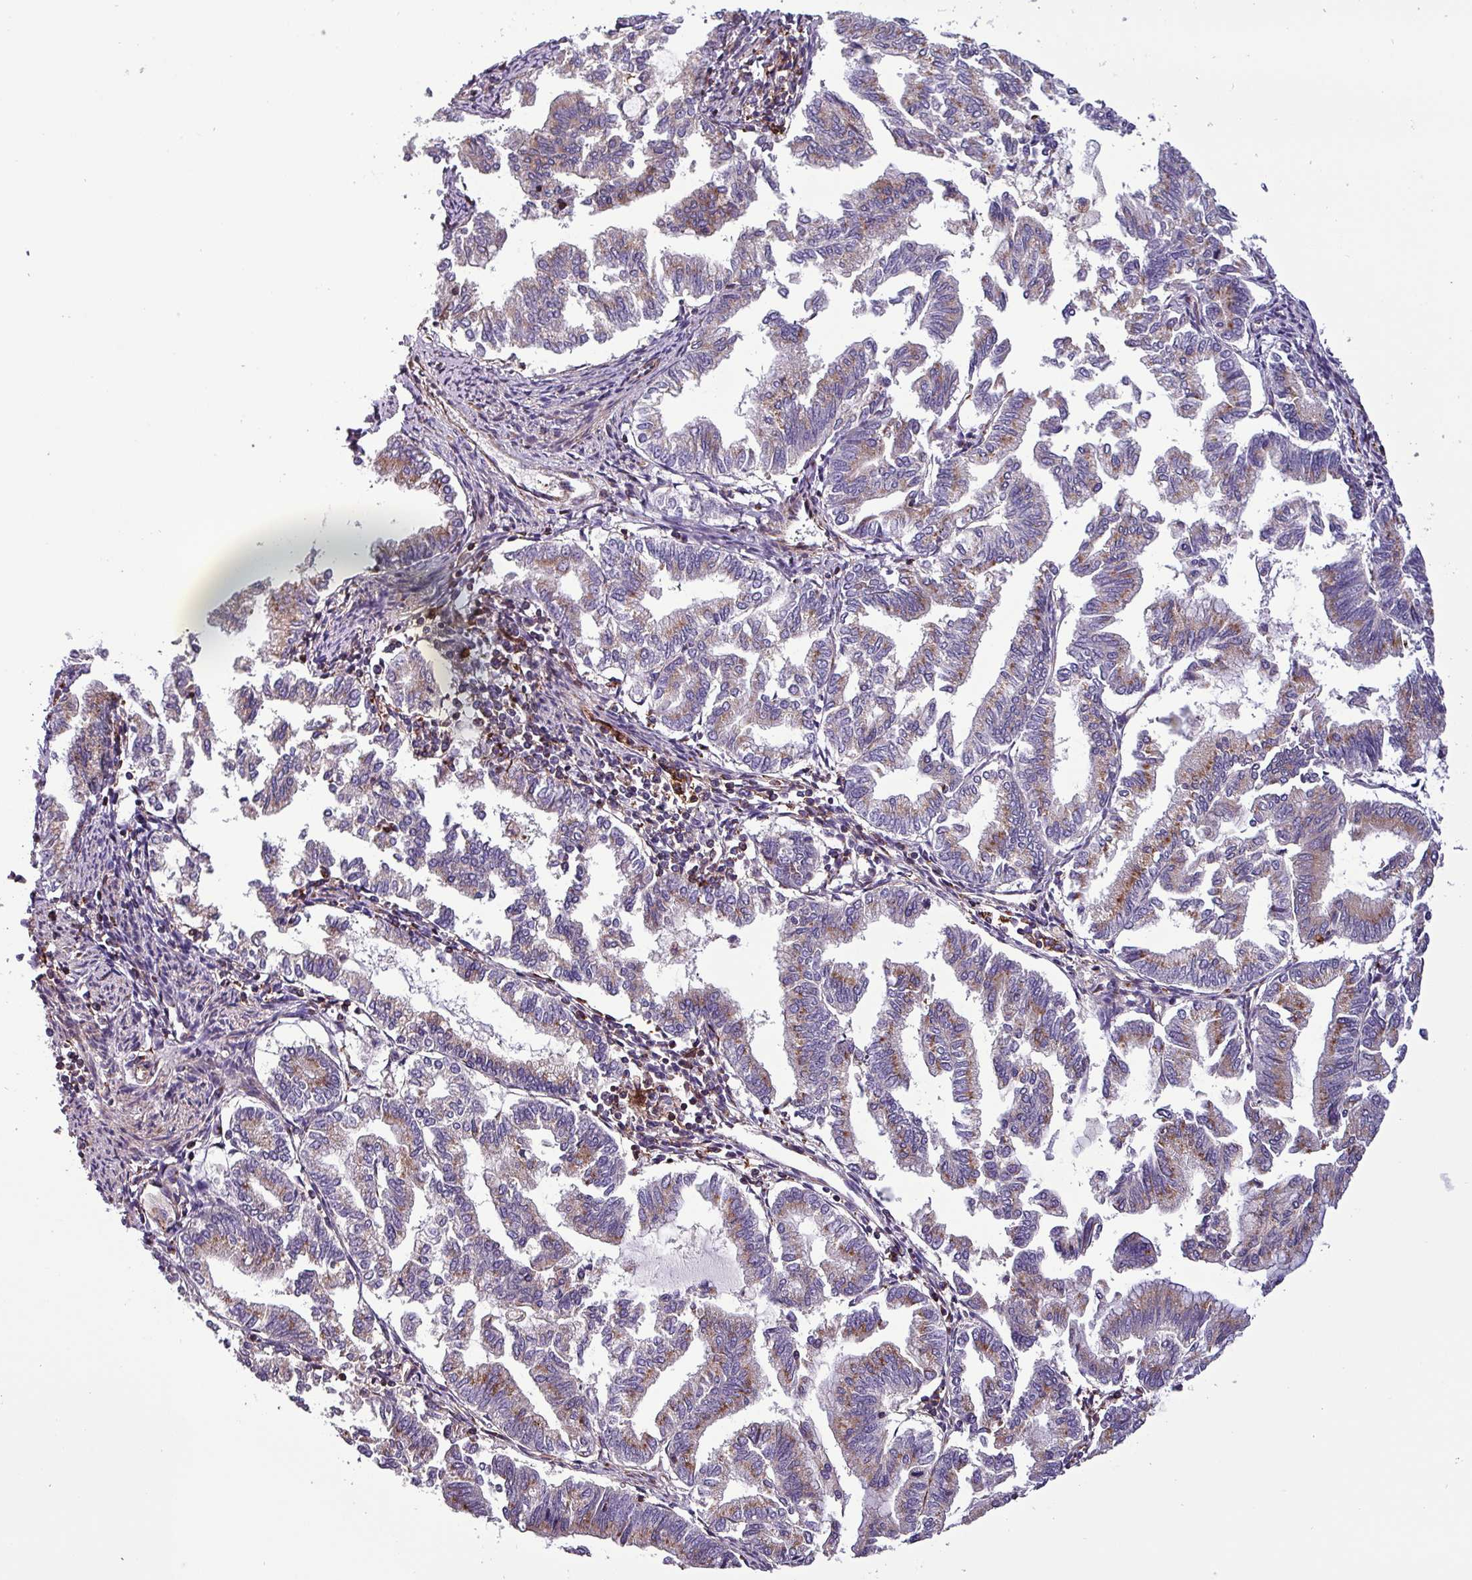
{"staining": {"intensity": "moderate", "quantity": "<25%", "location": "cytoplasmic/membranous"}, "tissue": "endometrial cancer", "cell_type": "Tumor cells", "image_type": "cancer", "snomed": [{"axis": "morphology", "description": "Adenocarcinoma, NOS"}, {"axis": "topography", "description": "Endometrium"}], "caption": "About <25% of tumor cells in human adenocarcinoma (endometrial) display moderate cytoplasmic/membranous protein expression as visualized by brown immunohistochemical staining.", "gene": "VAMP4", "patient": {"sex": "female", "age": 79}}